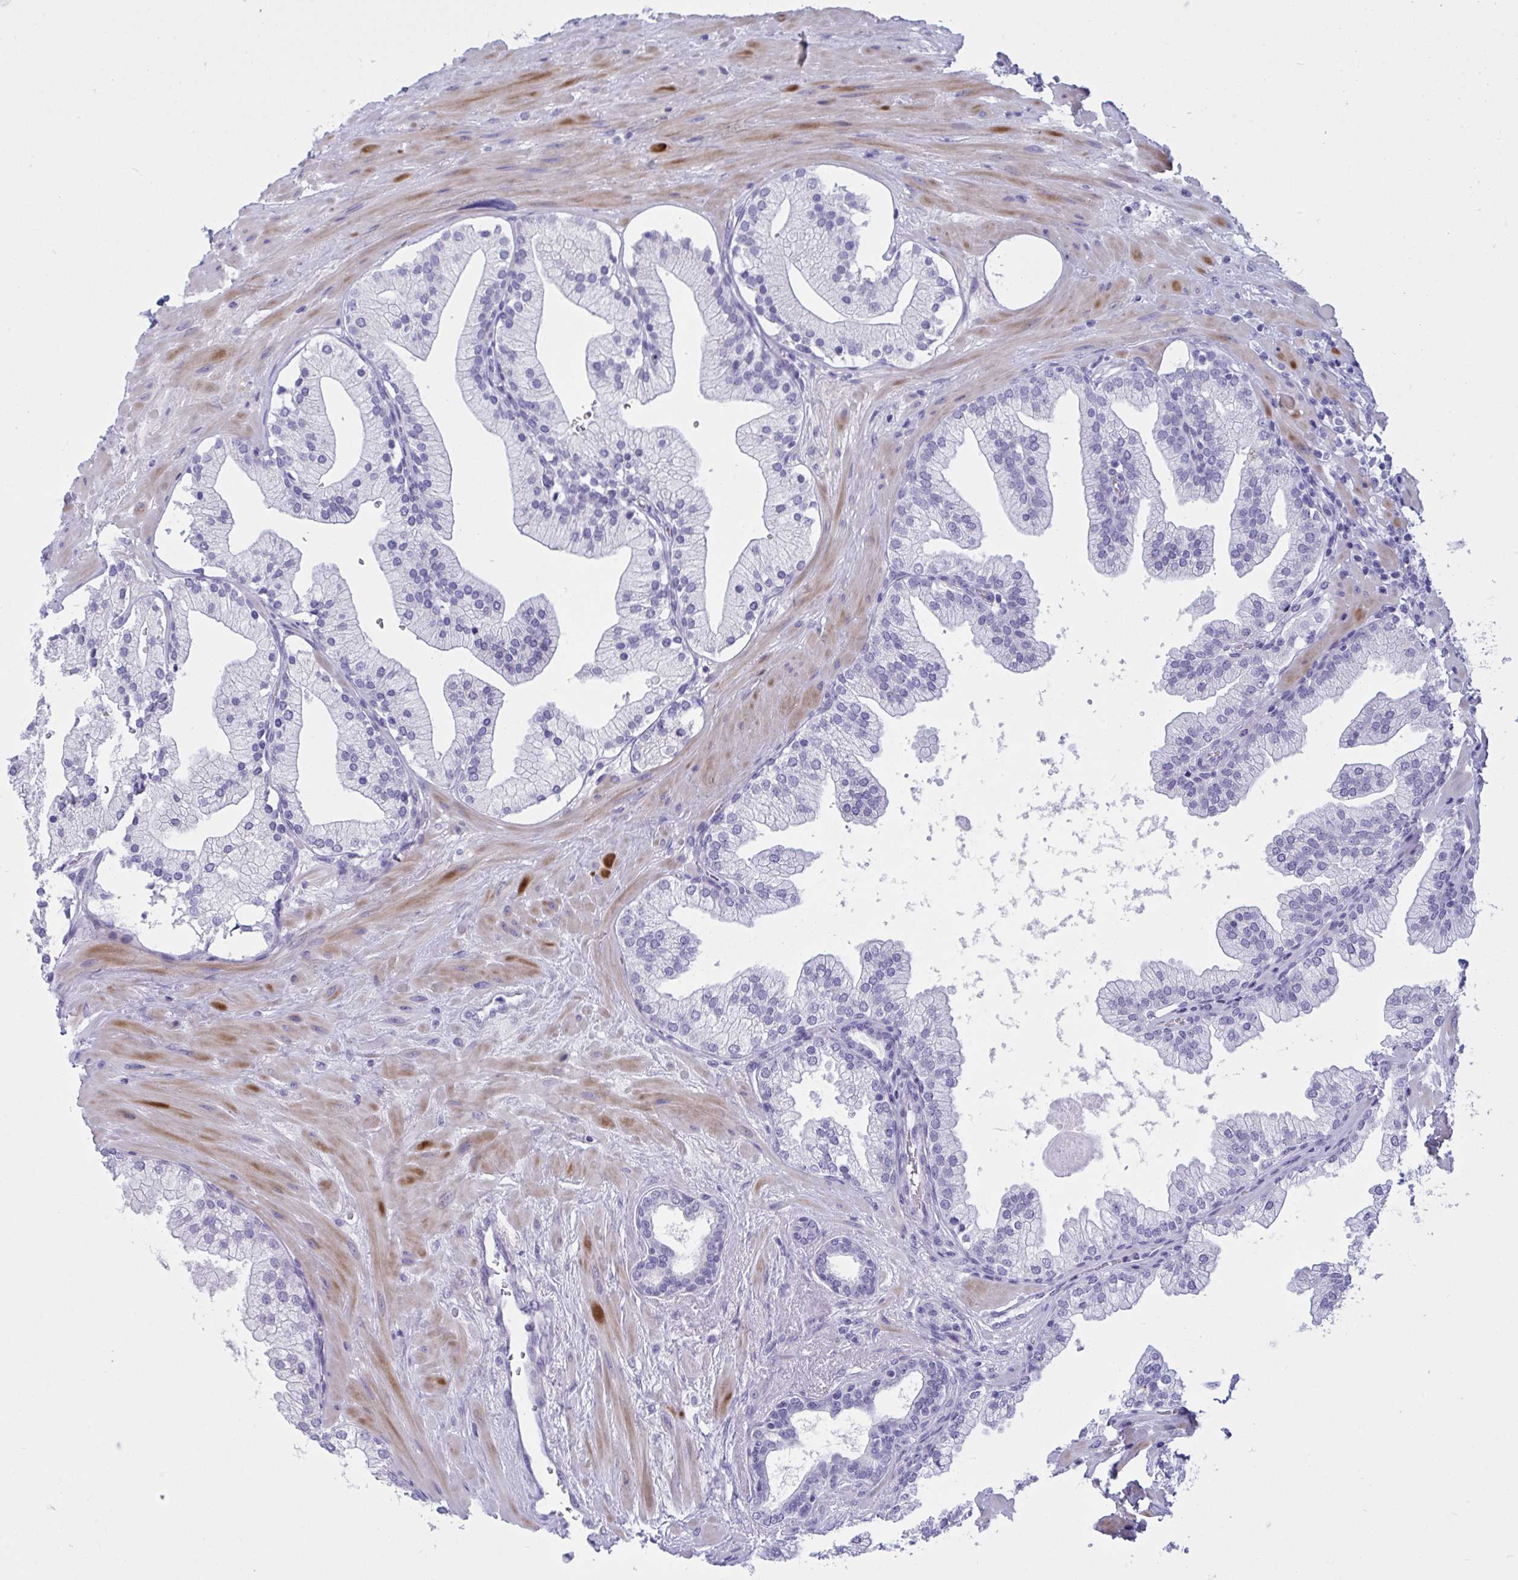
{"staining": {"intensity": "strong", "quantity": "<25%", "location": "cytoplasmic/membranous"}, "tissue": "prostate", "cell_type": "Glandular cells", "image_type": "normal", "snomed": [{"axis": "morphology", "description": "Normal tissue, NOS"}, {"axis": "topography", "description": "Prostate"}, {"axis": "topography", "description": "Peripheral nerve tissue"}], "caption": "This micrograph reveals immunohistochemistry (IHC) staining of benign prostate, with medium strong cytoplasmic/membranous positivity in approximately <25% of glandular cells.", "gene": "OXLD1", "patient": {"sex": "male", "age": 61}}